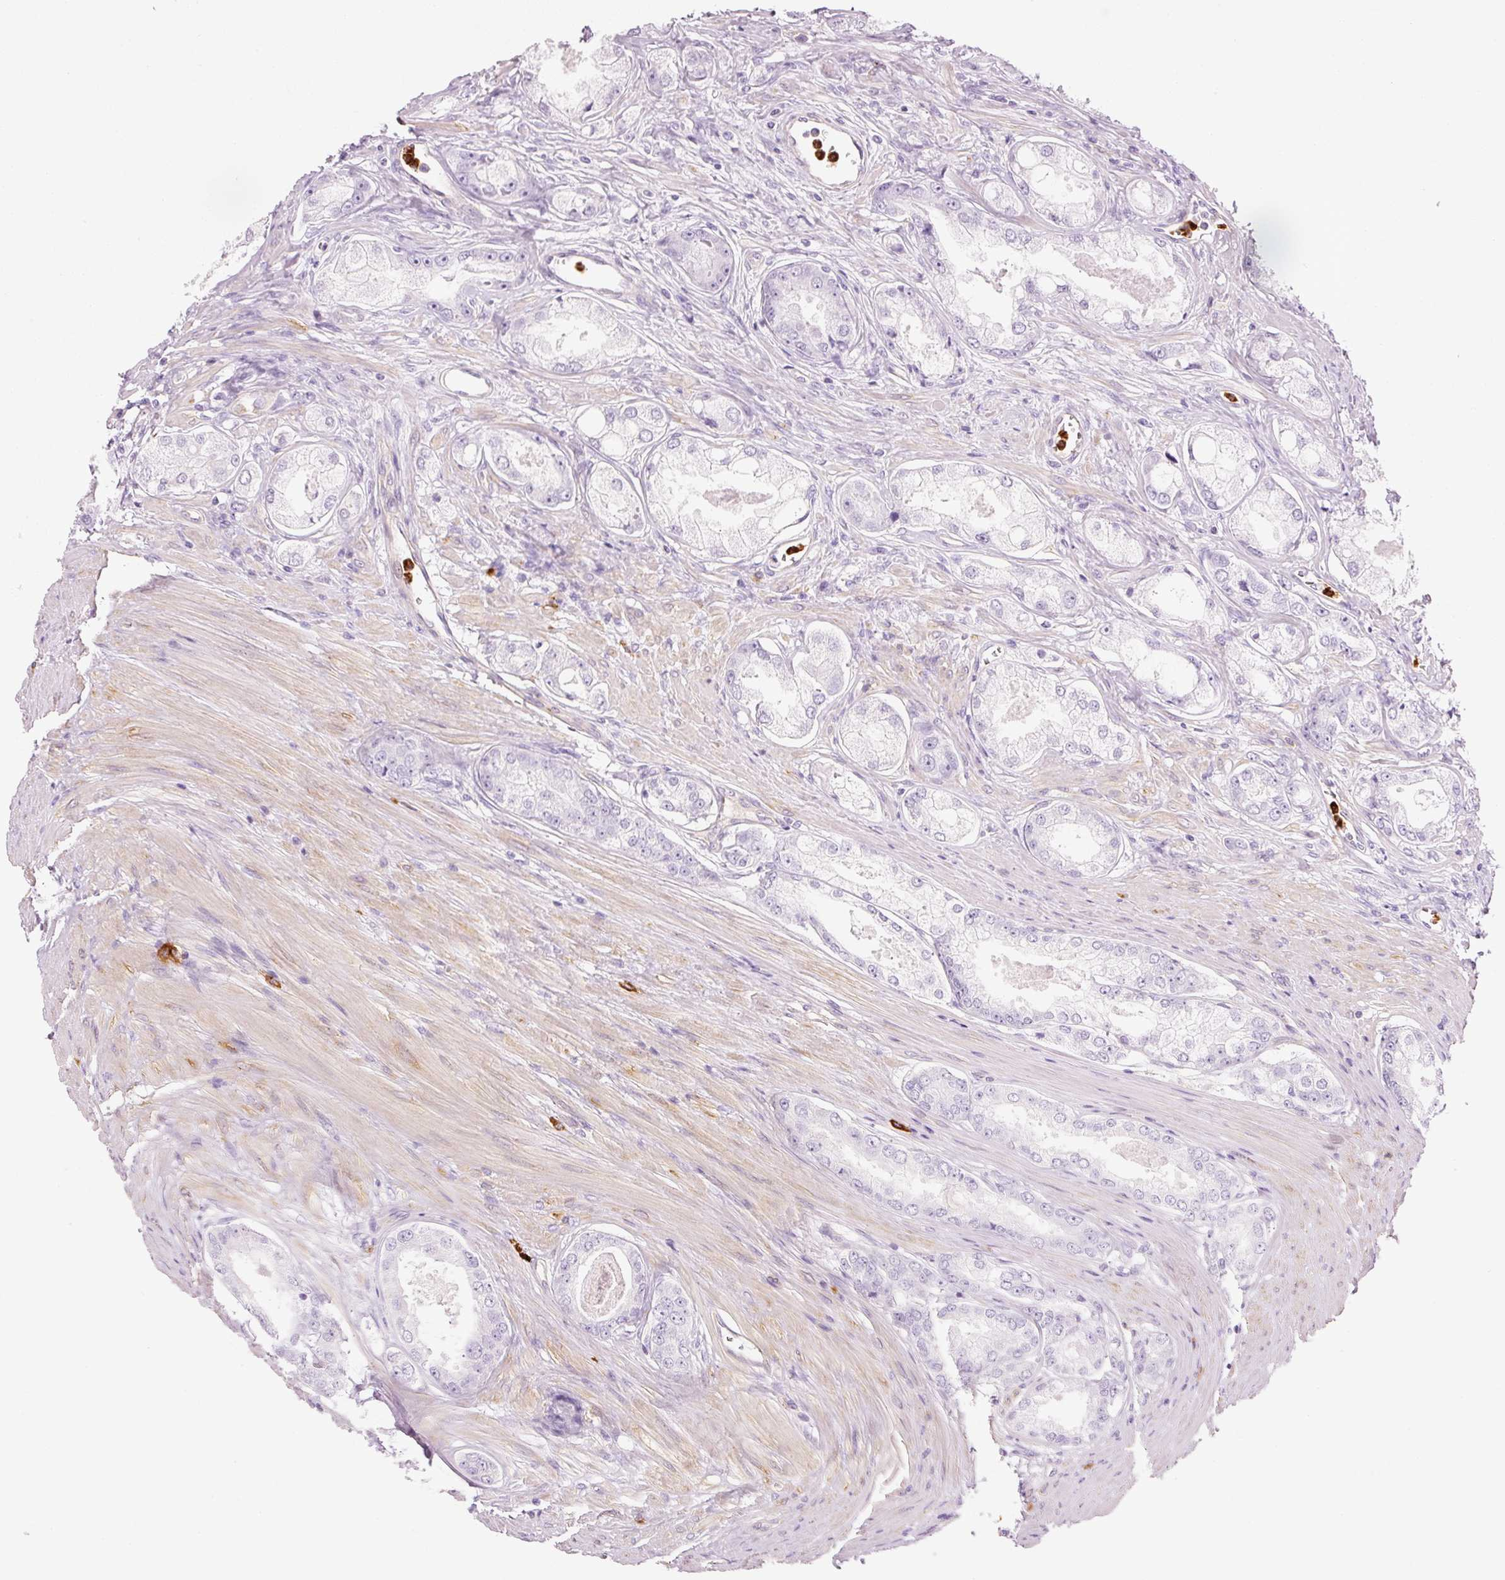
{"staining": {"intensity": "negative", "quantity": "none", "location": "none"}, "tissue": "prostate cancer", "cell_type": "Tumor cells", "image_type": "cancer", "snomed": [{"axis": "morphology", "description": "Adenocarcinoma, Low grade"}, {"axis": "topography", "description": "Prostate"}], "caption": "IHC photomicrograph of prostate cancer (low-grade adenocarcinoma) stained for a protein (brown), which reveals no expression in tumor cells. Brightfield microscopy of immunohistochemistry (IHC) stained with DAB (brown) and hematoxylin (blue), captured at high magnification.", "gene": "MAP3K3", "patient": {"sex": "male", "age": 68}}